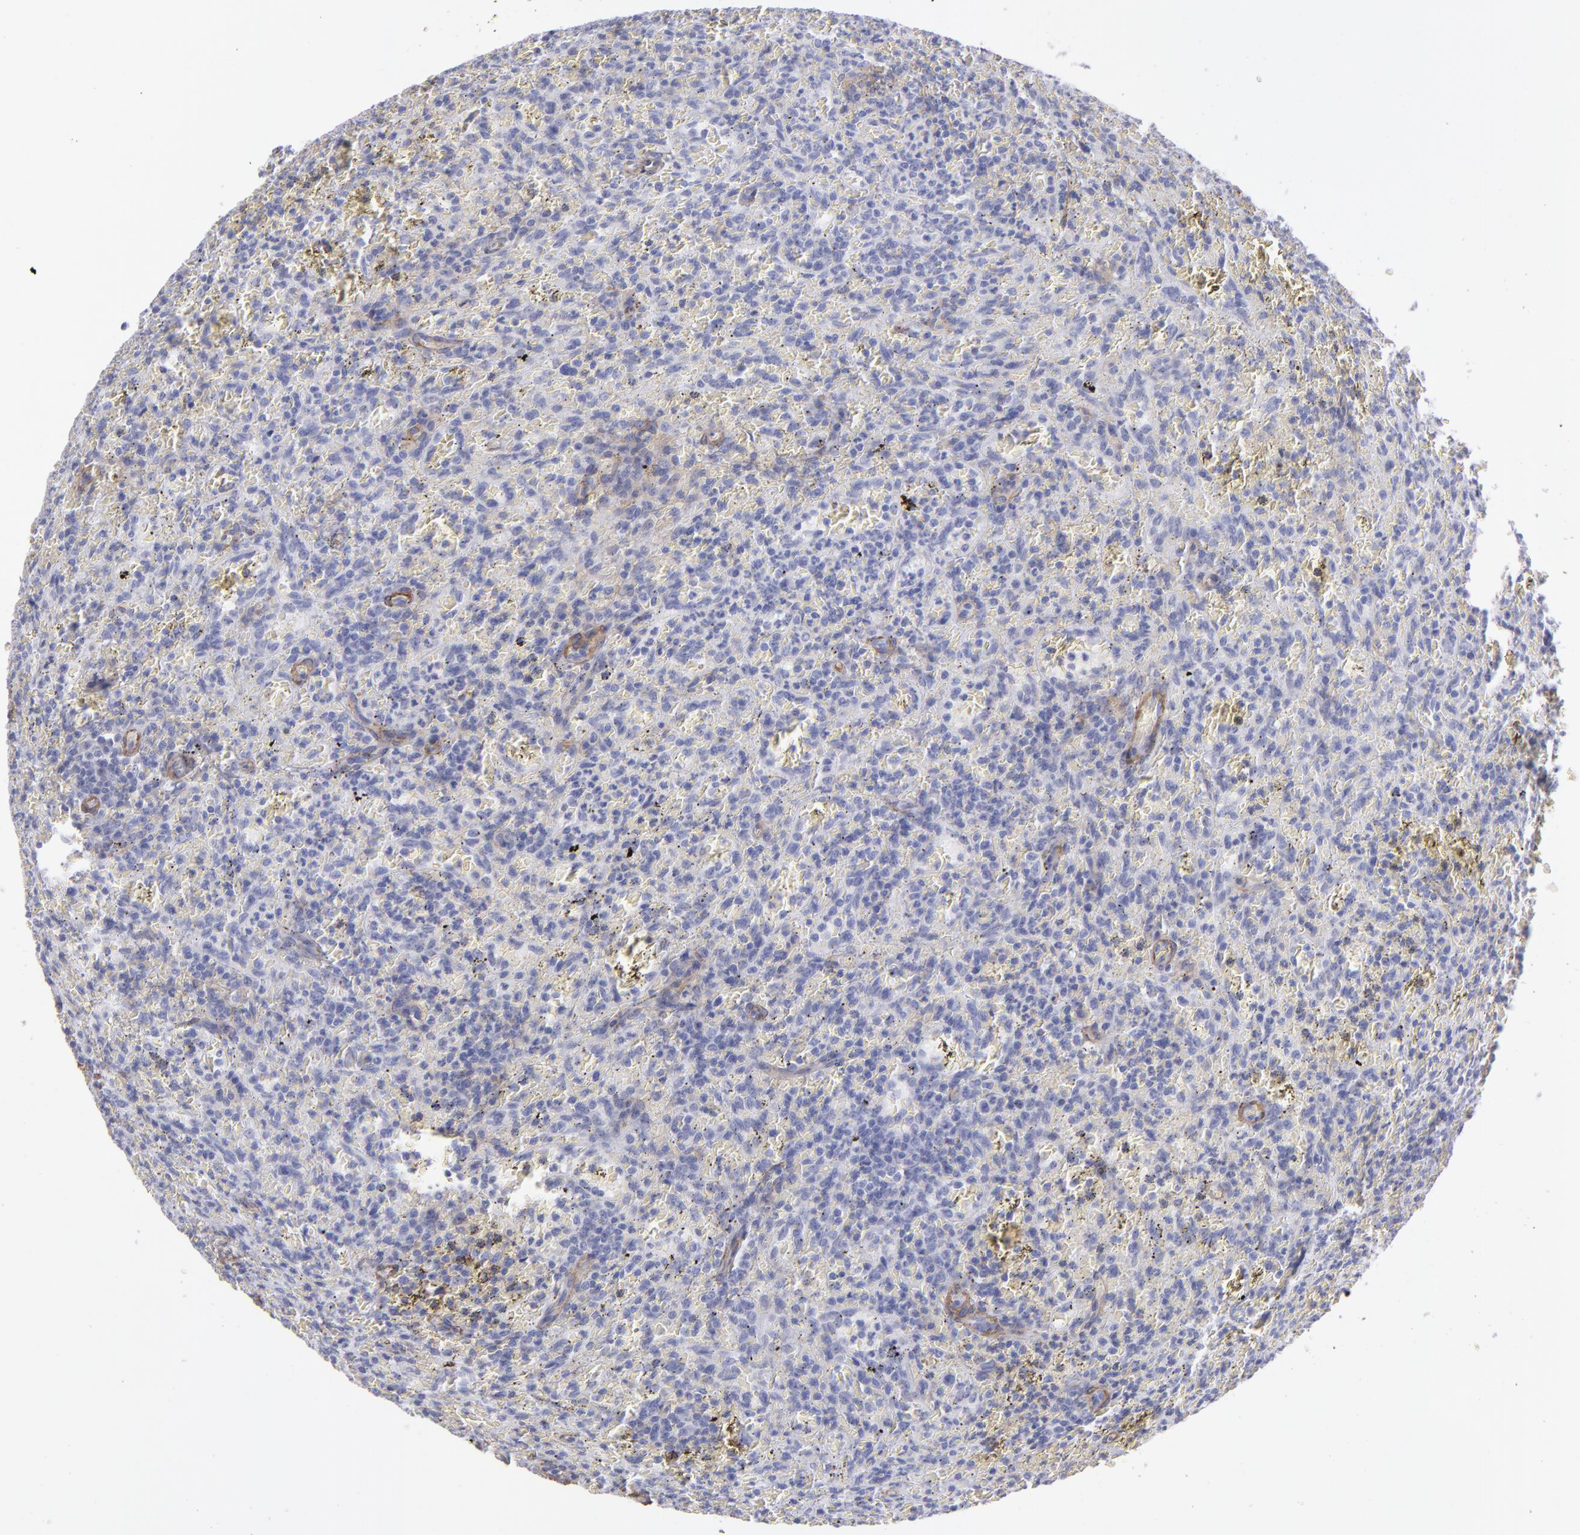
{"staining": {"intensity": "negative", "quantity": "none", "location": "none"}, "tissue": "lymphoma", "cell_type": "Tumor cells", "image_type": "cancer", "snomed": [{"axis": "morphology", "description": "Malignant lymphoma, non-Hodgkin's type, Low grade"}, {"axis": "topography", "description": "Spleen"}], "caption": "This micrograph is of lymphoma stained with immunohistochemistry to label a protein in brown with the nuclei are counter-stained blue. There is no expression in tumor cells.", "gene": "MYH11", "patient": {"sex": "female", "age": 64}}